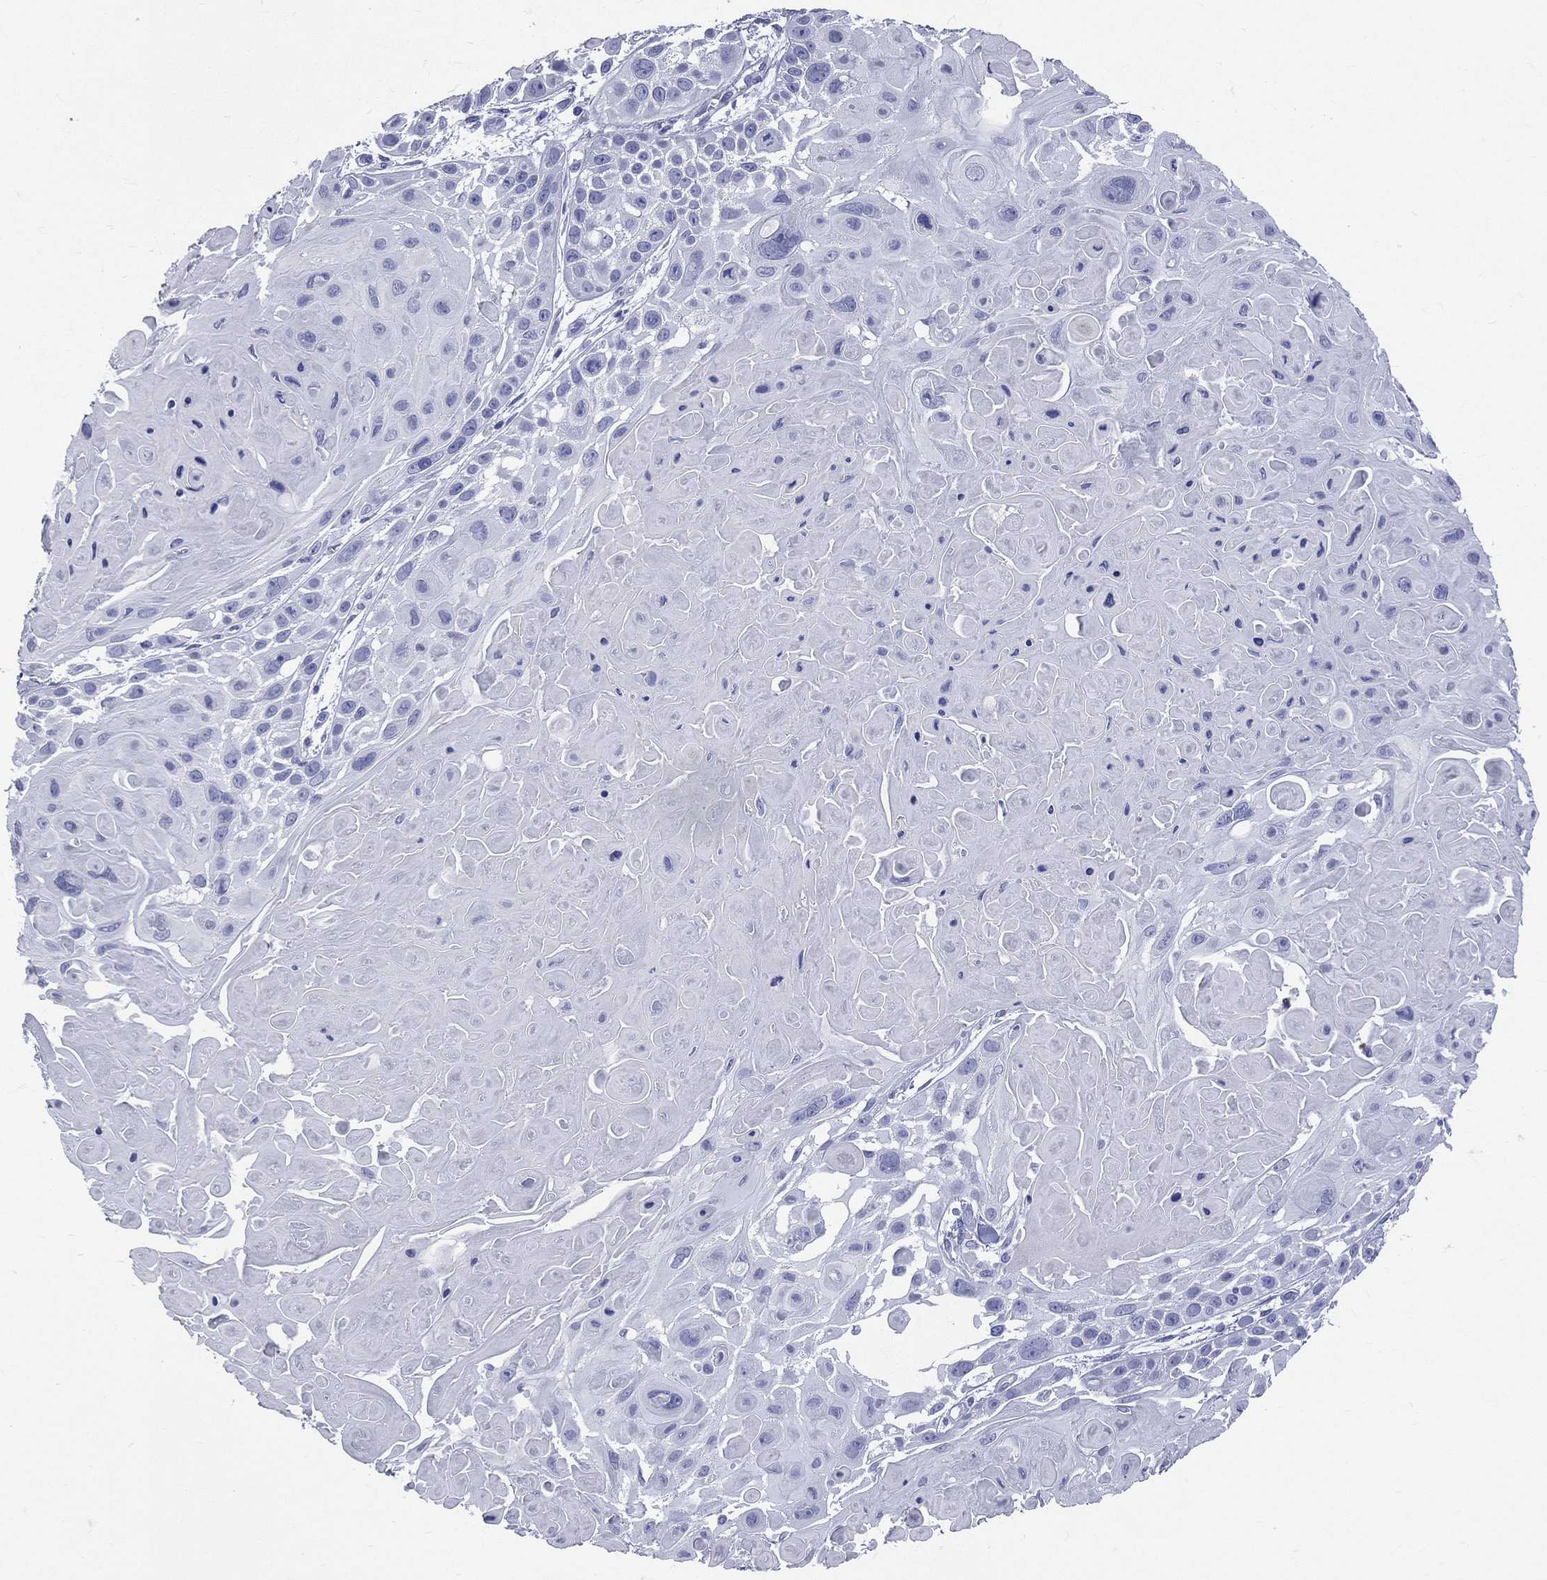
{"staining": {"intensity": "negative", "quantity": "none", "location": "none"}, "tissue": "skin cancer", "cell_type": "Tumor cells", "image_type": "cancer", "snomed": [{"axis": "morphology", "description": "Squamous cell carcinoma, NOS"}, {"axis": "topography", "description": "Skin"}, {"axis": "topography", "description": "Anal"}], "caption": "Tumor cells are negative for protein expression in human skin cancer (squamous cell carcinoma).", "gene": "PGLYRP1", "patient": {"sex": "female", "age": 75}}